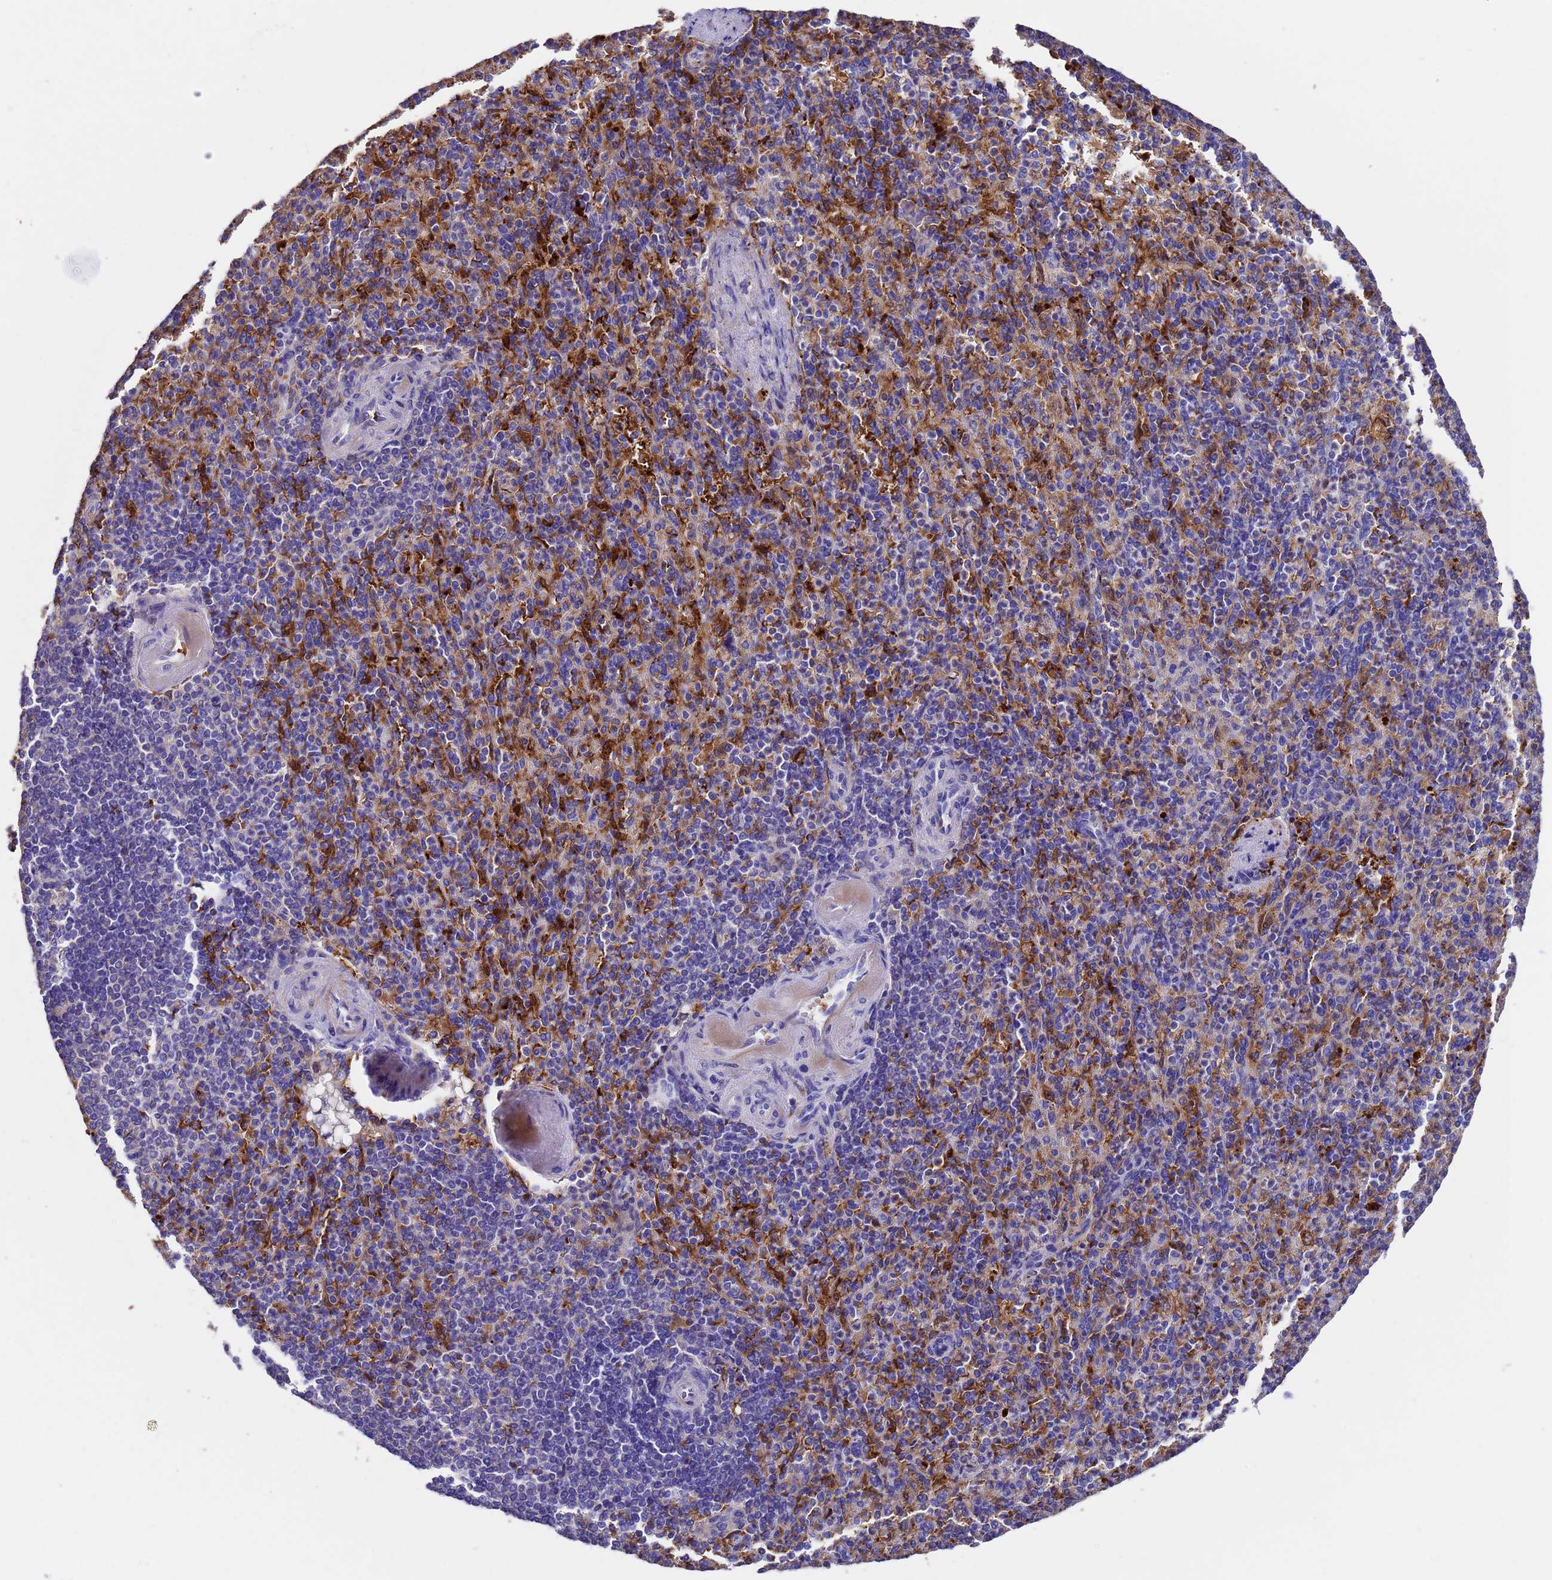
{"staining": {"intensity": "negative", "quantity": "none", "location": "none"}, "tissue": "spleen", "cell_type": "Cells in red pulp", "image_type": "normal", "snomed": [{"axis": "morphology", "description": "Normal tissue, NOS"}, {"axis": "topography", "description": "Spleen"}], "caption": "Immunohistochemistry (IHC) of unremarkable human spleen exhibits no expression in cells in red pulp. (IHC, brightfield microscopy, high magnification).", "gene": "ELP6", "patient": {"sex": "female", "age": 74}}